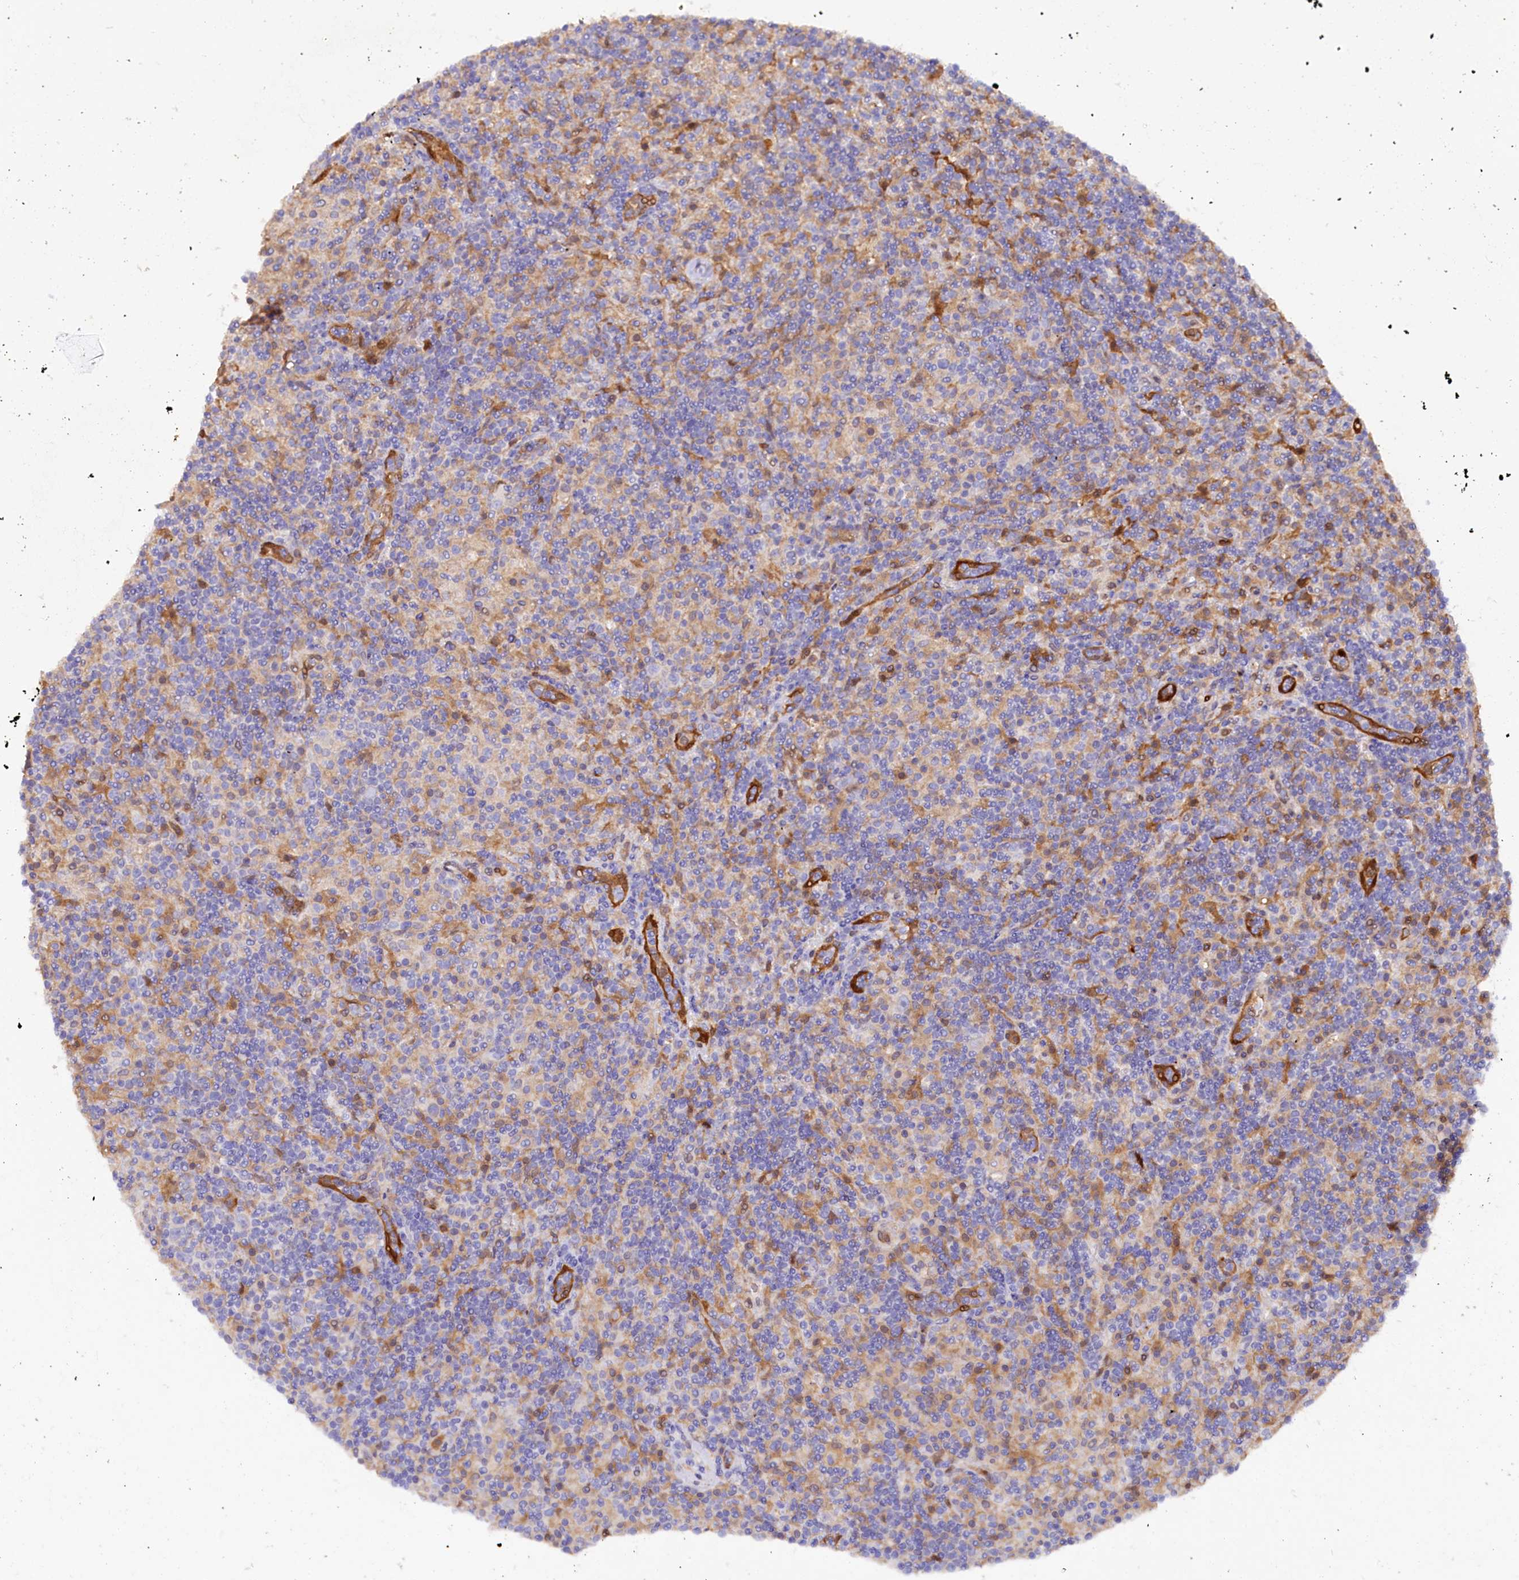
{"staining": {"intensity": "negative", "quantity": "none", "location": "none"}, "tissue": "lymphoma", "cell_type": "Tumor cells", "image_type": "cancer", "snomed": [{"axis": "morphology", "description": "Hodgkin's disease, NOS"}, {"axis": "topography", "description": "Lymph node"}], "caption": "This is an IHC histopathology image of Hodgkin's disease. There is no expression in tumor cells.", "gene": "IL17RD", "patient": {"sex": "male", "age": 70}}